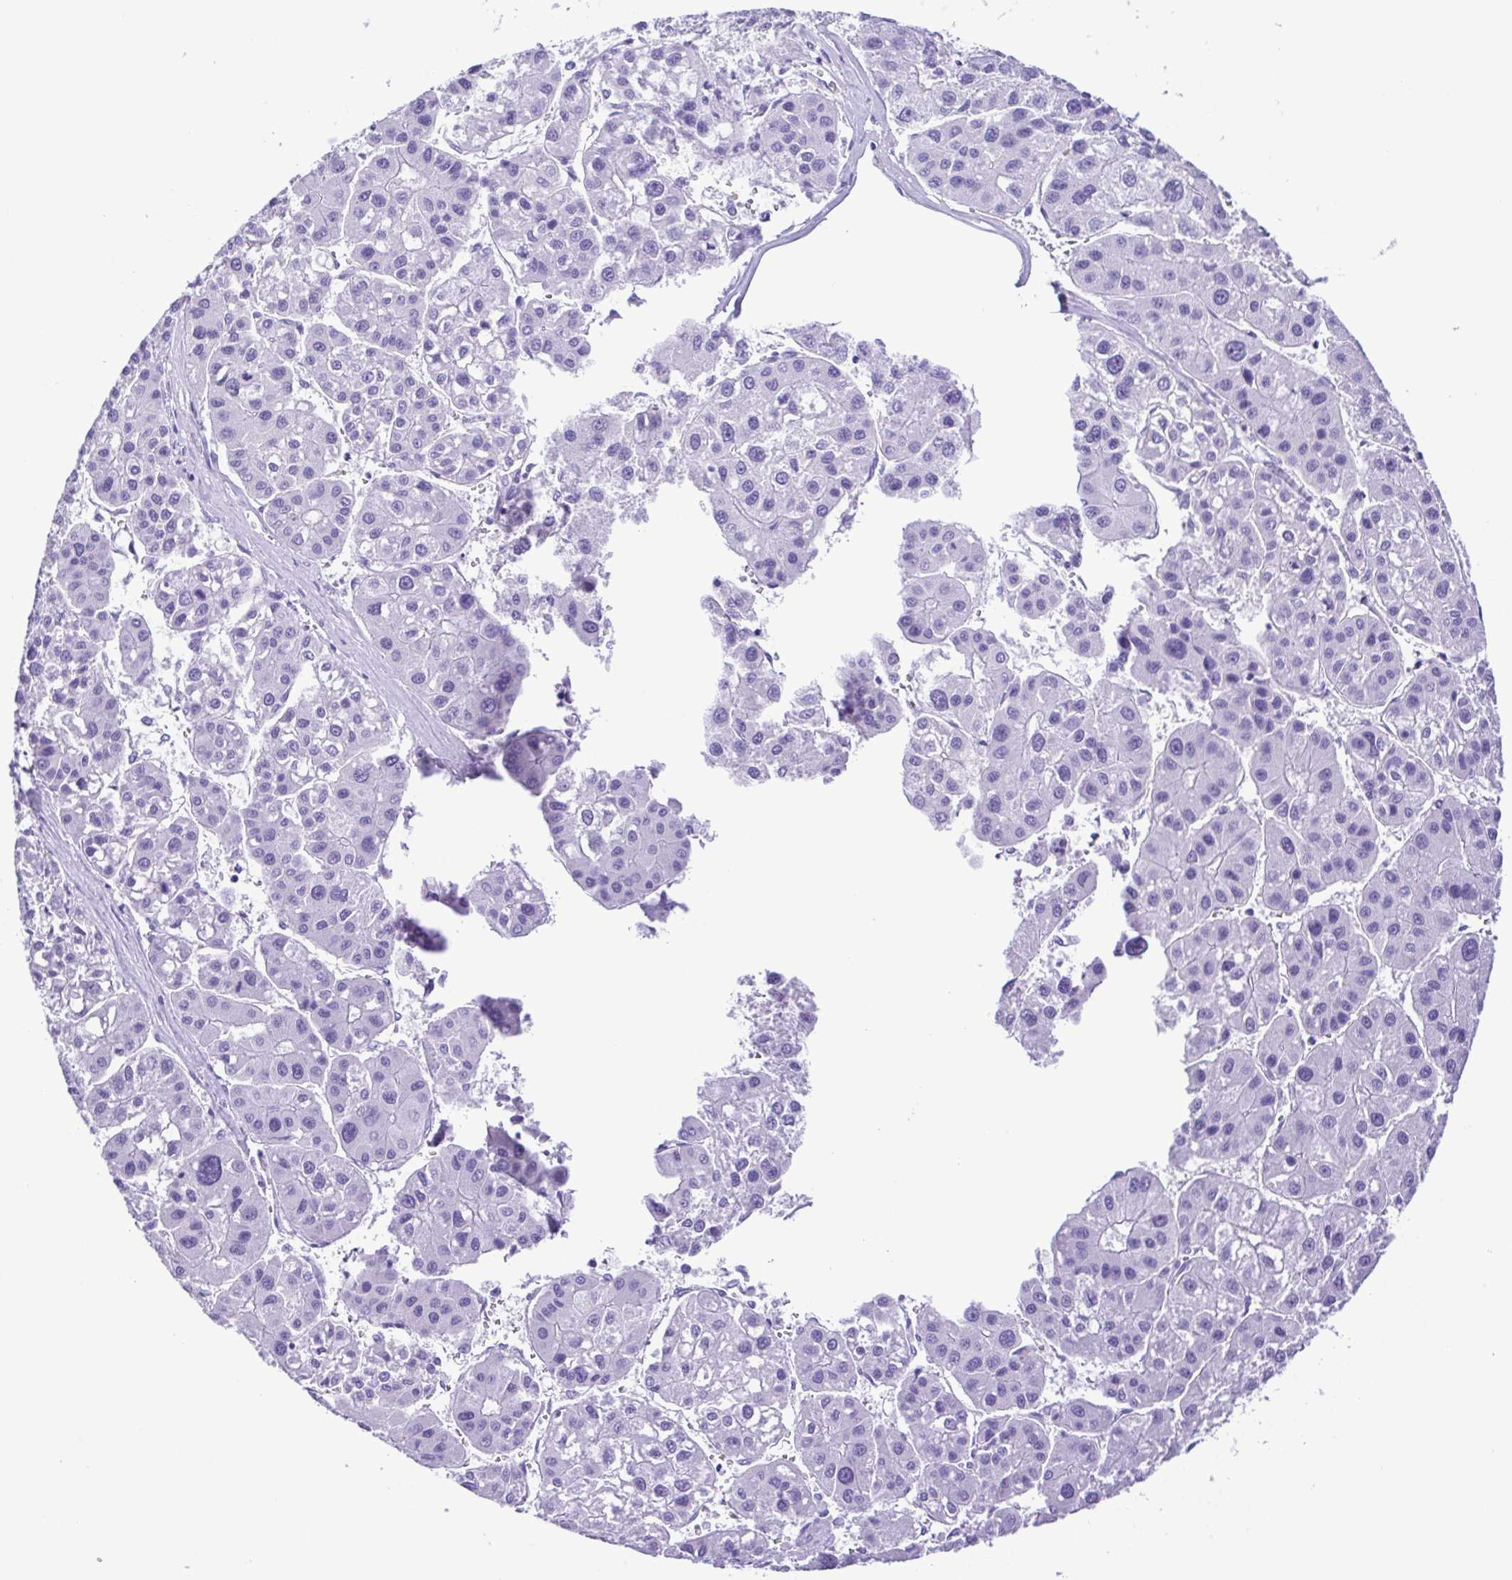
{"staining": {"intensity": "negative", "quantity": "none", "location": "none"}, "tissue": "liver cancer", "cell_type": "Tumor cells", "image_type": "cancer", "snomed": [{"axis": "morphology", "description": "Carcinoma, Hepatocellular, NOS"}, {"axis": "topography", "description": "Liver"}], "caption": "High magnification brightfield microscopy of liver cancer stained with DAB (brown) and counterstained with hematoxylin (blue): tumor cells show no significant positivity.", "gene": "SYT1", "patient": {"sex": "male", "age": 73}}